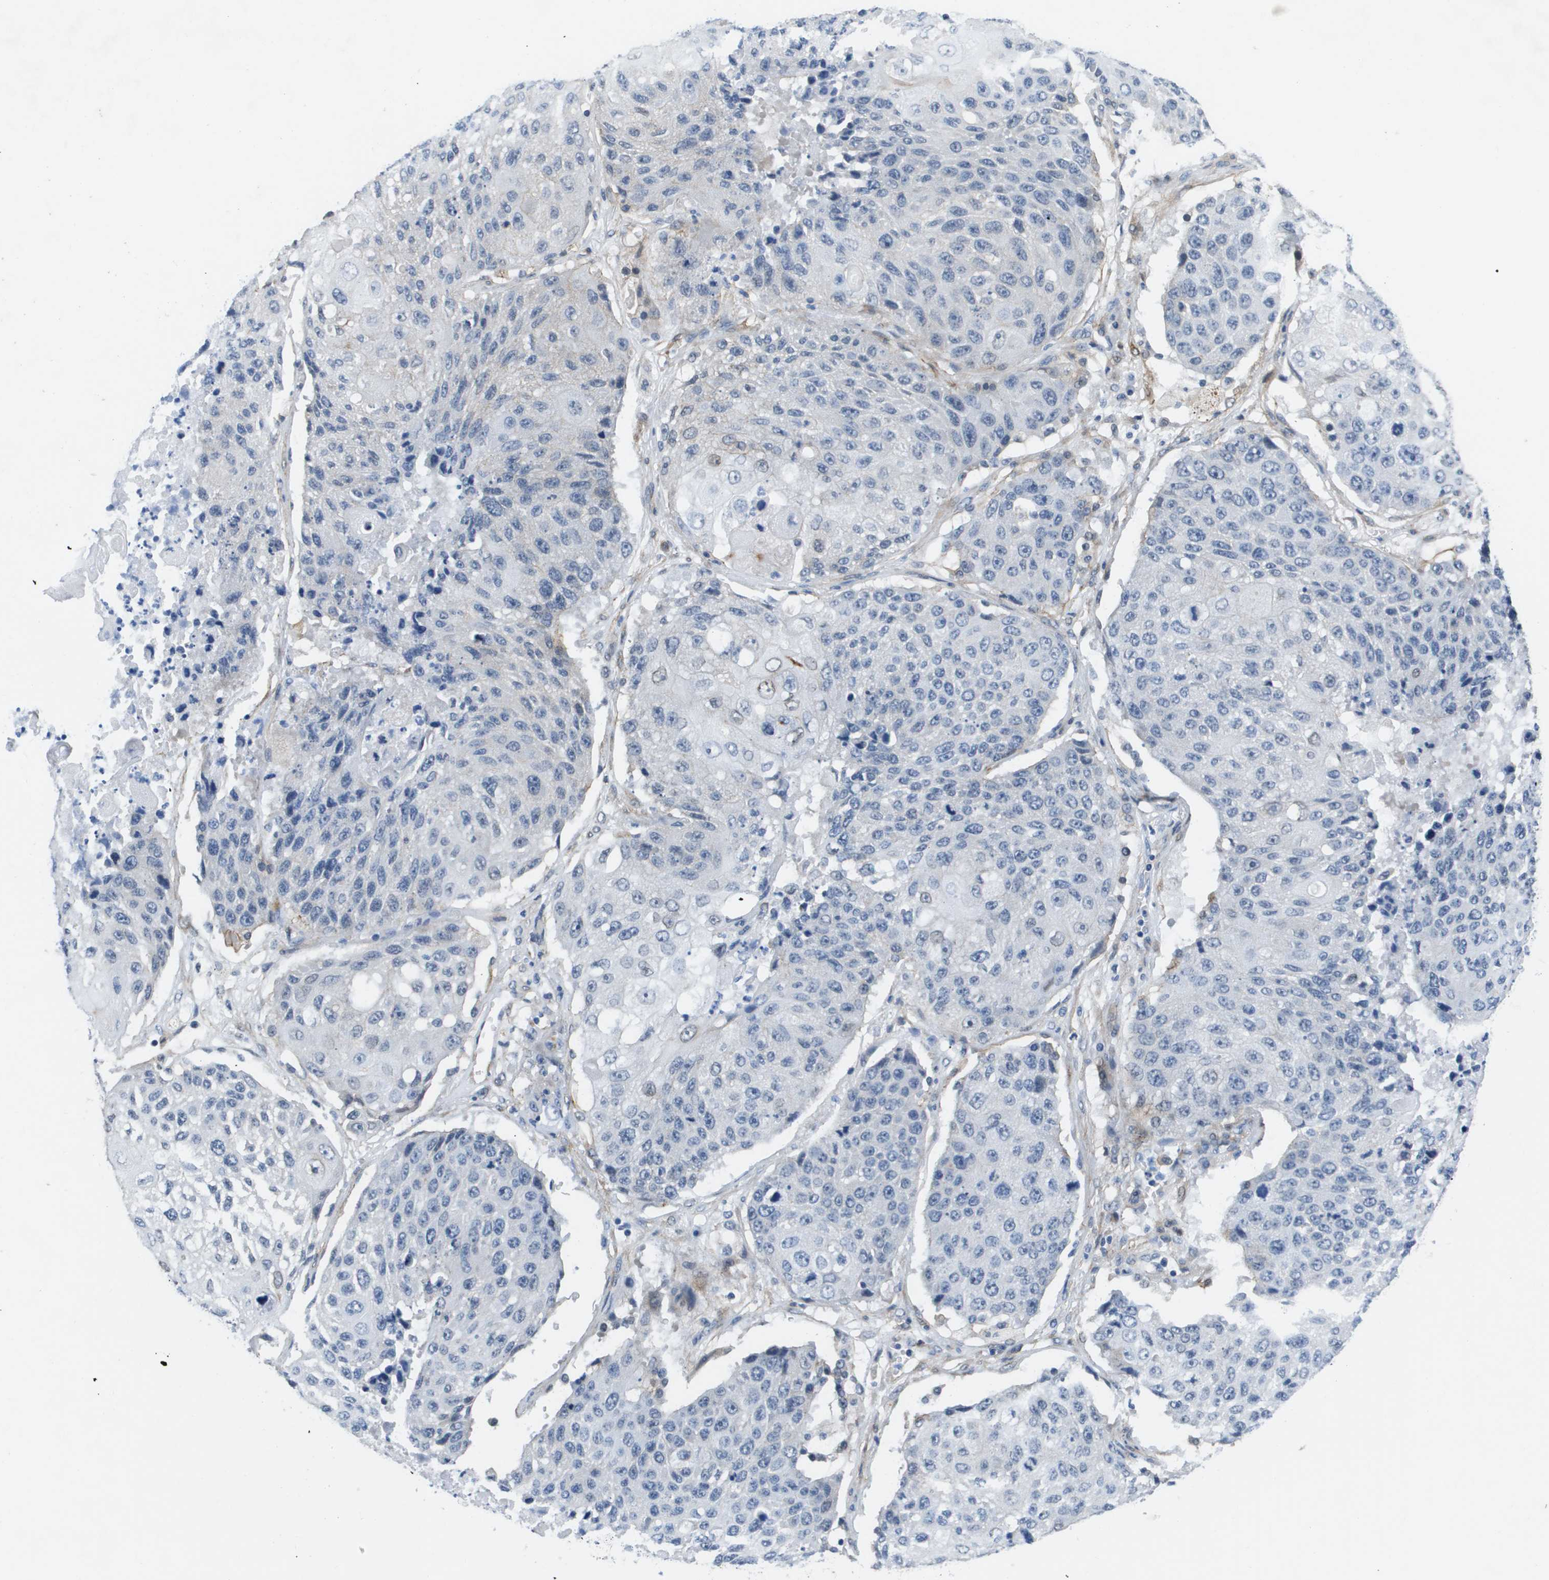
{"staining": {"intensity": "negative", "quantity": "none", "location": "none"}, "tissue": "lung cancer", "cell_type": "Tumor cells", "image_type": "cancer", "snomed": [{"axis": "morphology", "description": "Squamous cell carcinoma, NOS"}, {"axis": "topography", "description": "Lung"}], "caption": "Histopathology image shows no protein positivity in tumor cells of lung squamous cell carcinoma tissue.", "gene": "LPP", "patient": {"sex": "male", "age": 61}}